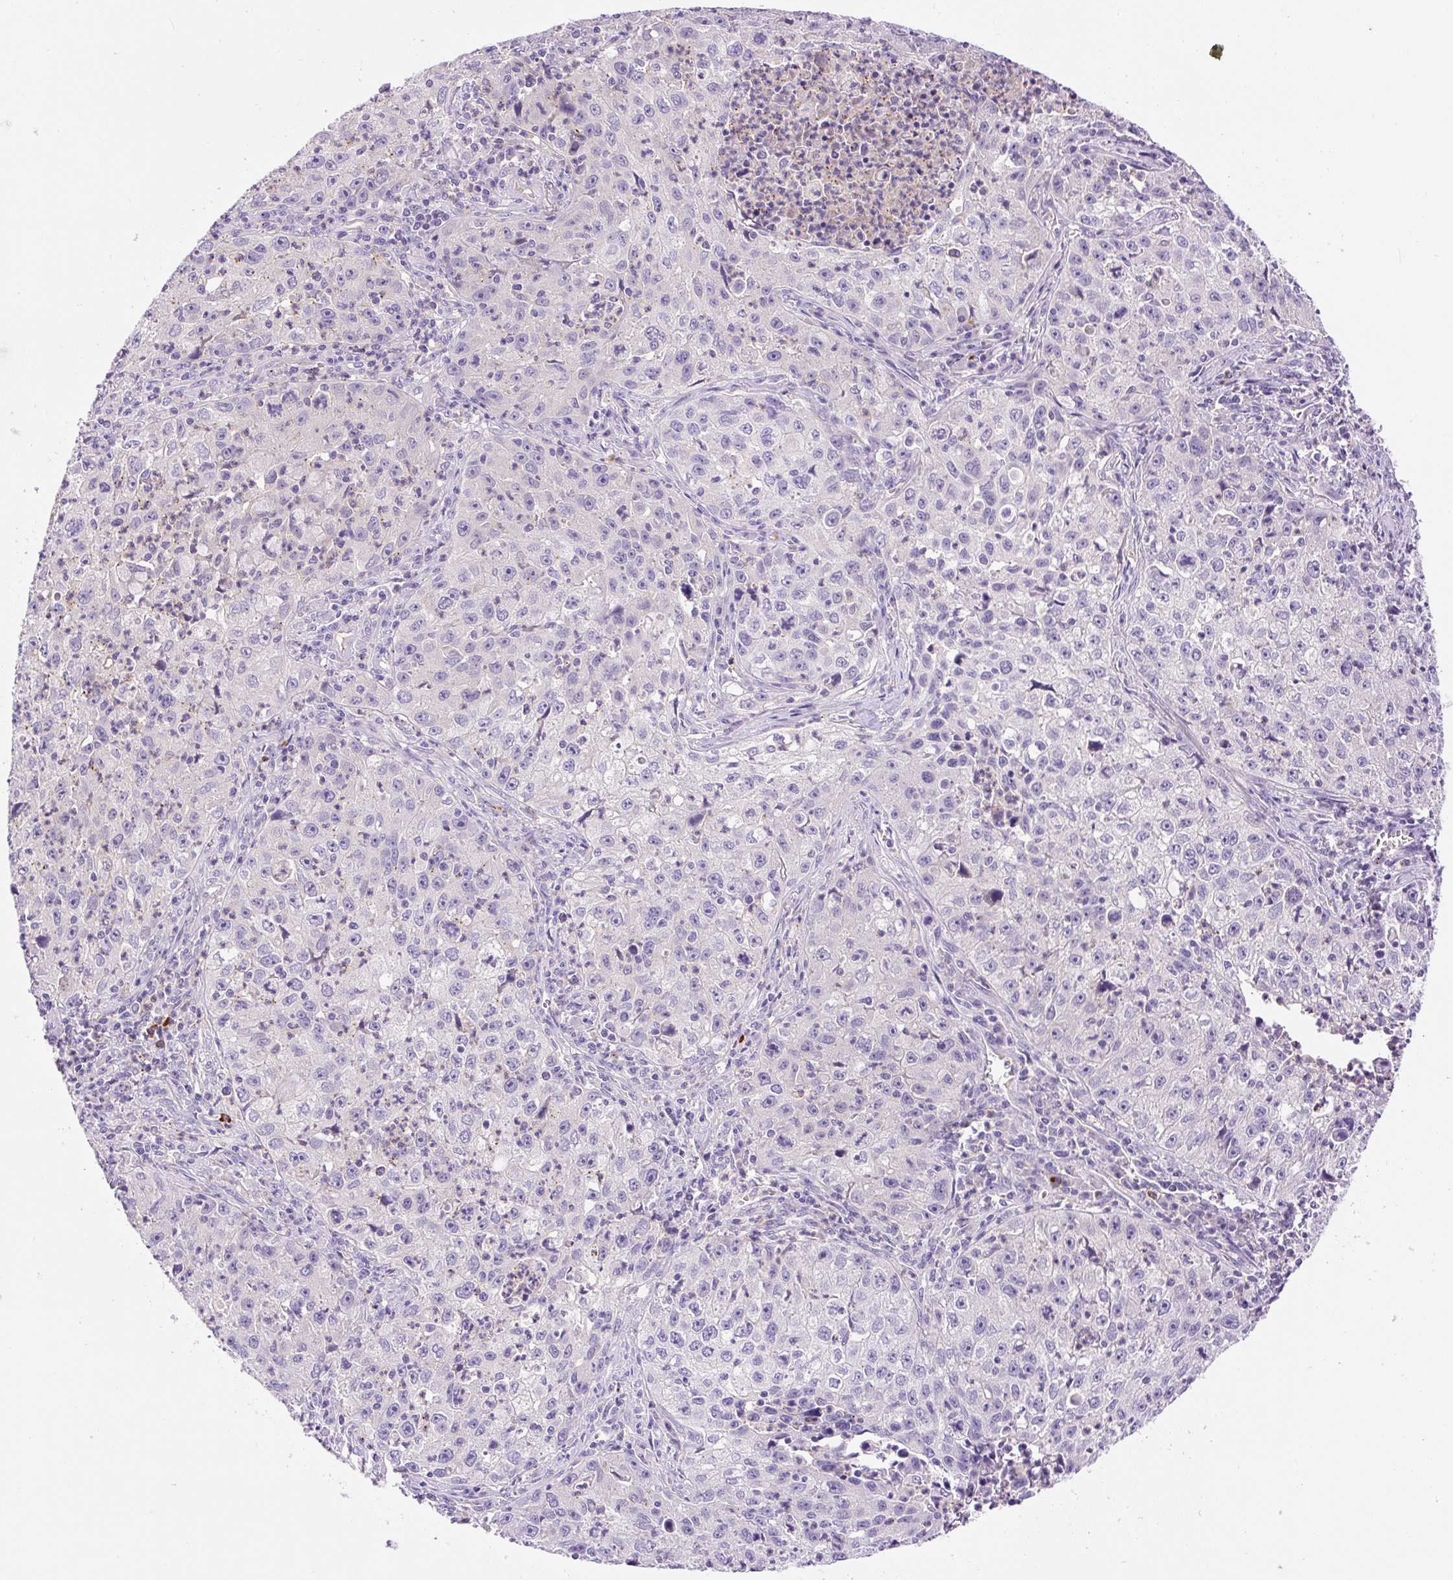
{"staining": {"intensity": "negative", "quantity": "none", "location": "none"}, "tissue": "lung cancer", "cell_type": "Tumor cells", "image_type": "cancer", "snomed": [{"axis": "morphology", "description": "Squamous cell carcinoma, NOS"}, {"axis": "topography", "description": "Lung"}], "caption": "Tumor cells show no significant protein positivity in squamous cell carcinoma (lung).", "gene": "LHFPL5", "patient": {"sex": "male", "age": 71}}